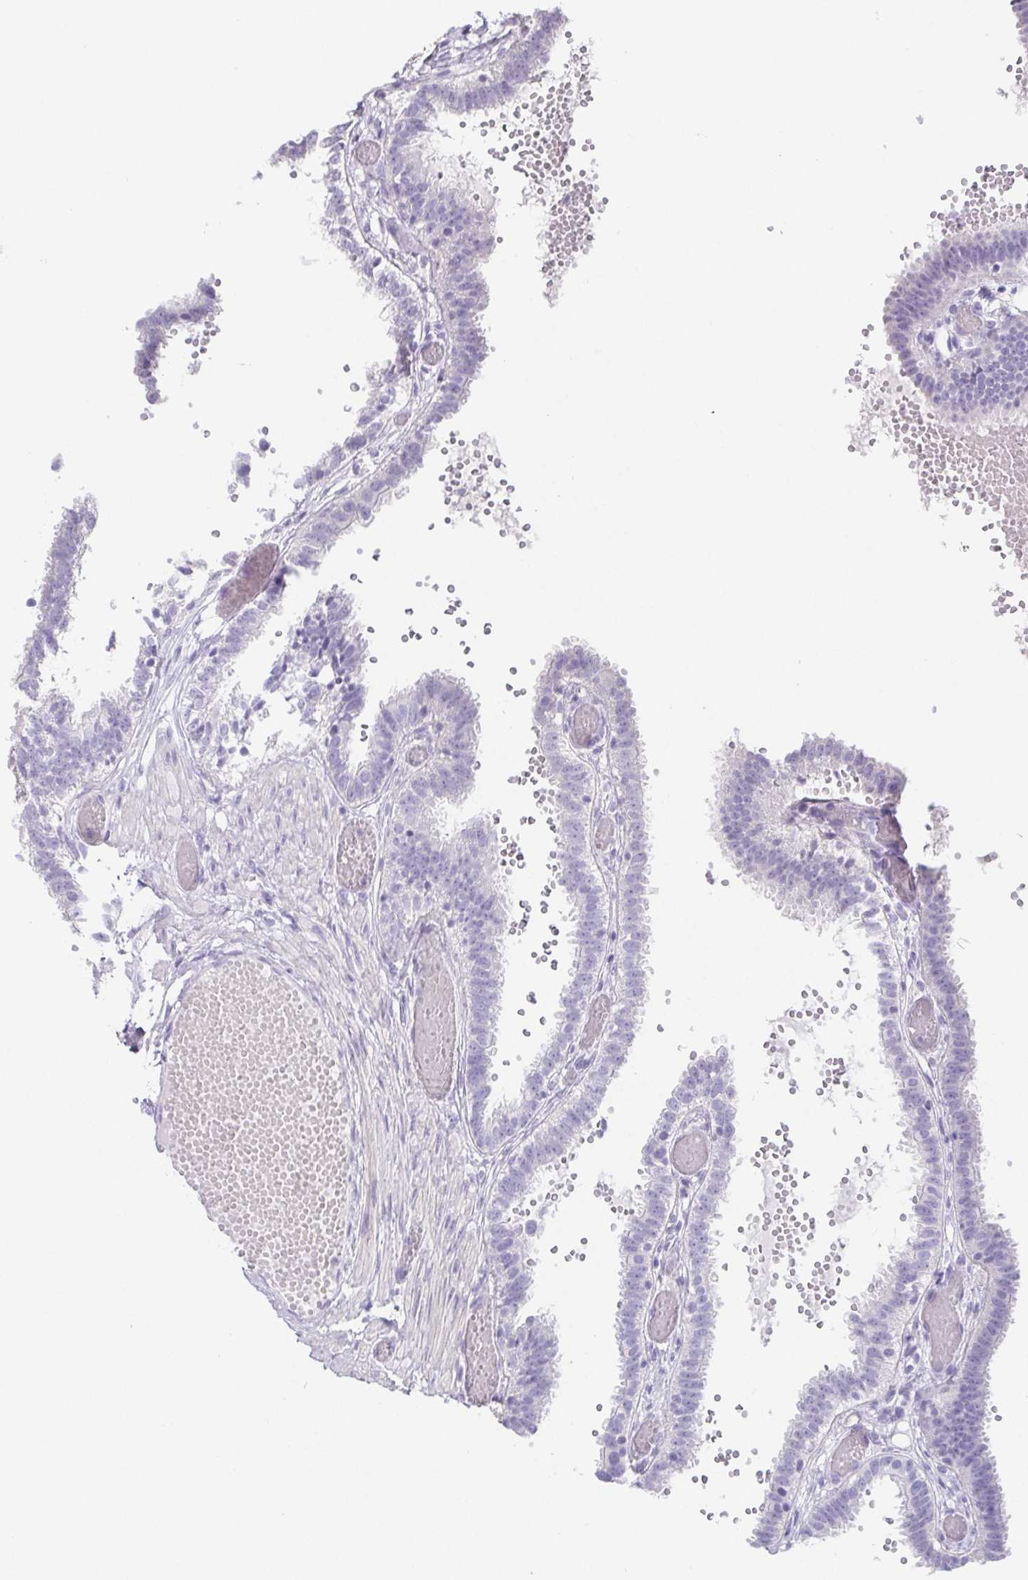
{"staining": {"intensity": "negative", "quantity": "none", "location": "none"}, "tissue": "fallopian tube", "cell_type": "Glandular cells", "image_type": "normal", "snomed": [{"axis": "morphology", "description": "Normal tissue, NOS"}, {"axis": "topography", "description": "Fallopian tube"}], "caption": "A high-resolution photomicrograph shows immunohistochemistry staining of benign fallopian tube, which demonstrates no significant expression in glandular cells.", "gene": "HDGFL1", "patient": {"sex": "female", "age": 37}}